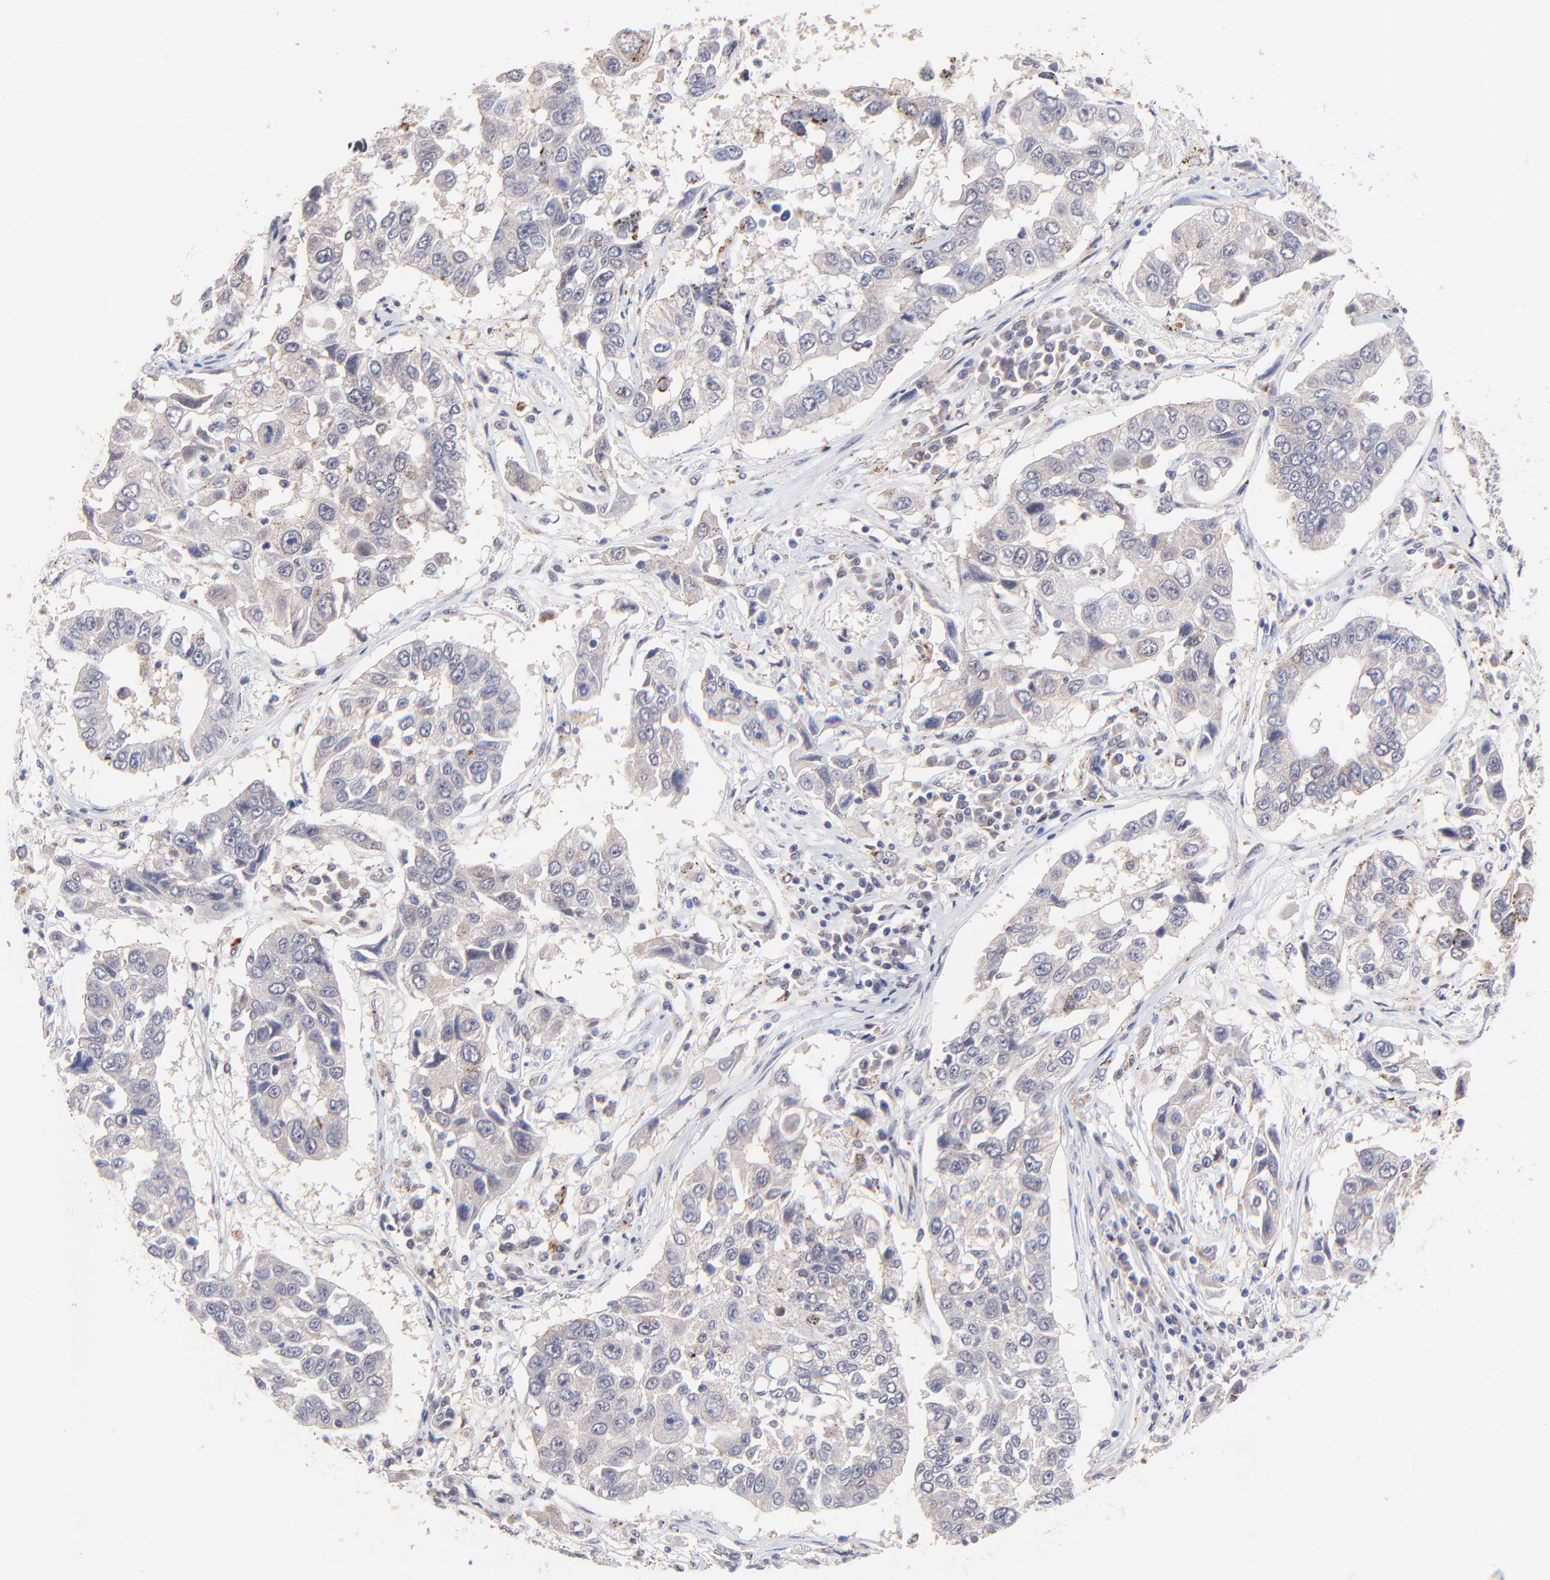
{"staining": {"intensity": "weak", "quantity": "<25%", "location": "cytoplasmic/membranous"}, "tissue": "lung cancer", "cell_type": "Tumor cells", "image_type": "cancer", "snomed": [{"axis": "morphology", "description": "Squamous cell carcinoma, NOS"}, {"axis": "topography", "description": "Lung"}], "caption": "Tumor cells are negative for brown protein staining in squamous cell carcinoma (lung).", "gene": "ZNF747", "patient": {"sex": "male", "age": 71}}